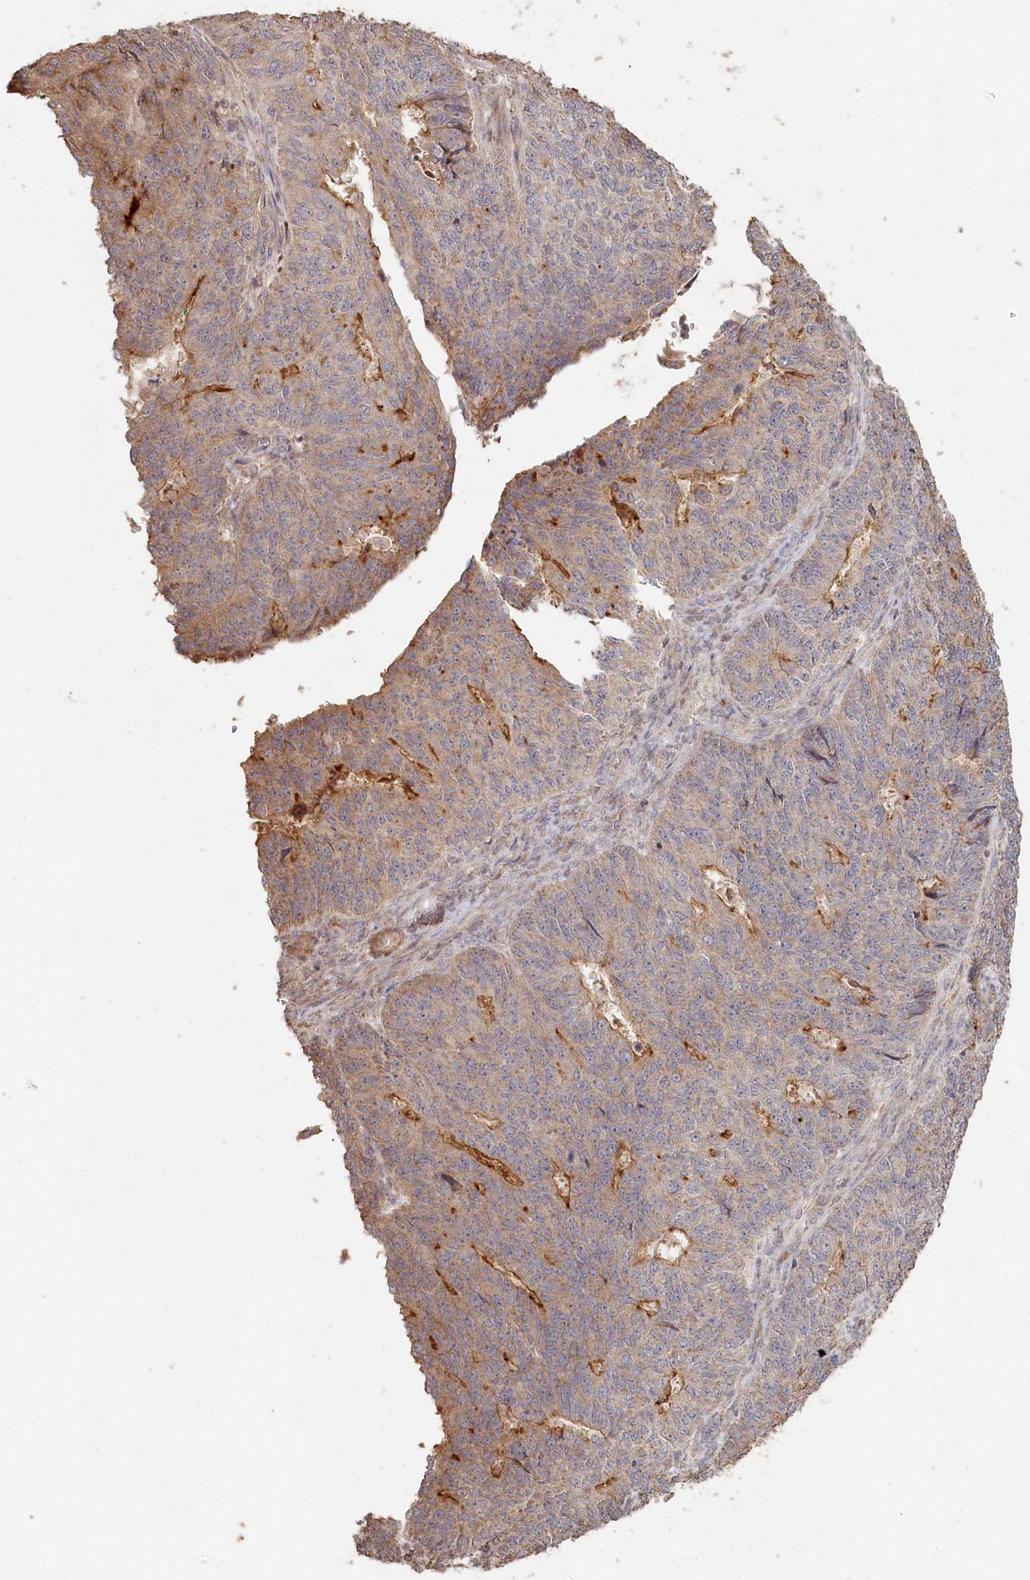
{"staining": {"intensity": "moderate", "quantity": "<25%", "location": "cytoplasmic/membranous"}, "tissue": "endometrial cancer", "cell_type": "Tumor cells", "image_type": "cancer", "snomed": [{"axis": "morphology", "description": "Adenocarcinoma, NOS"}, {"axis": "topography", "description": "Endometrium"}], "caption": "The photomicrograph exhibits immunohistochemical staining of endometrial cancer (adenocarcinoma). There is moderate cytoplasmic/membranous staining is seen in about <25% of tumor cells.", "gene": "HAL", "patient": {"sex": "female", "age": 32}}